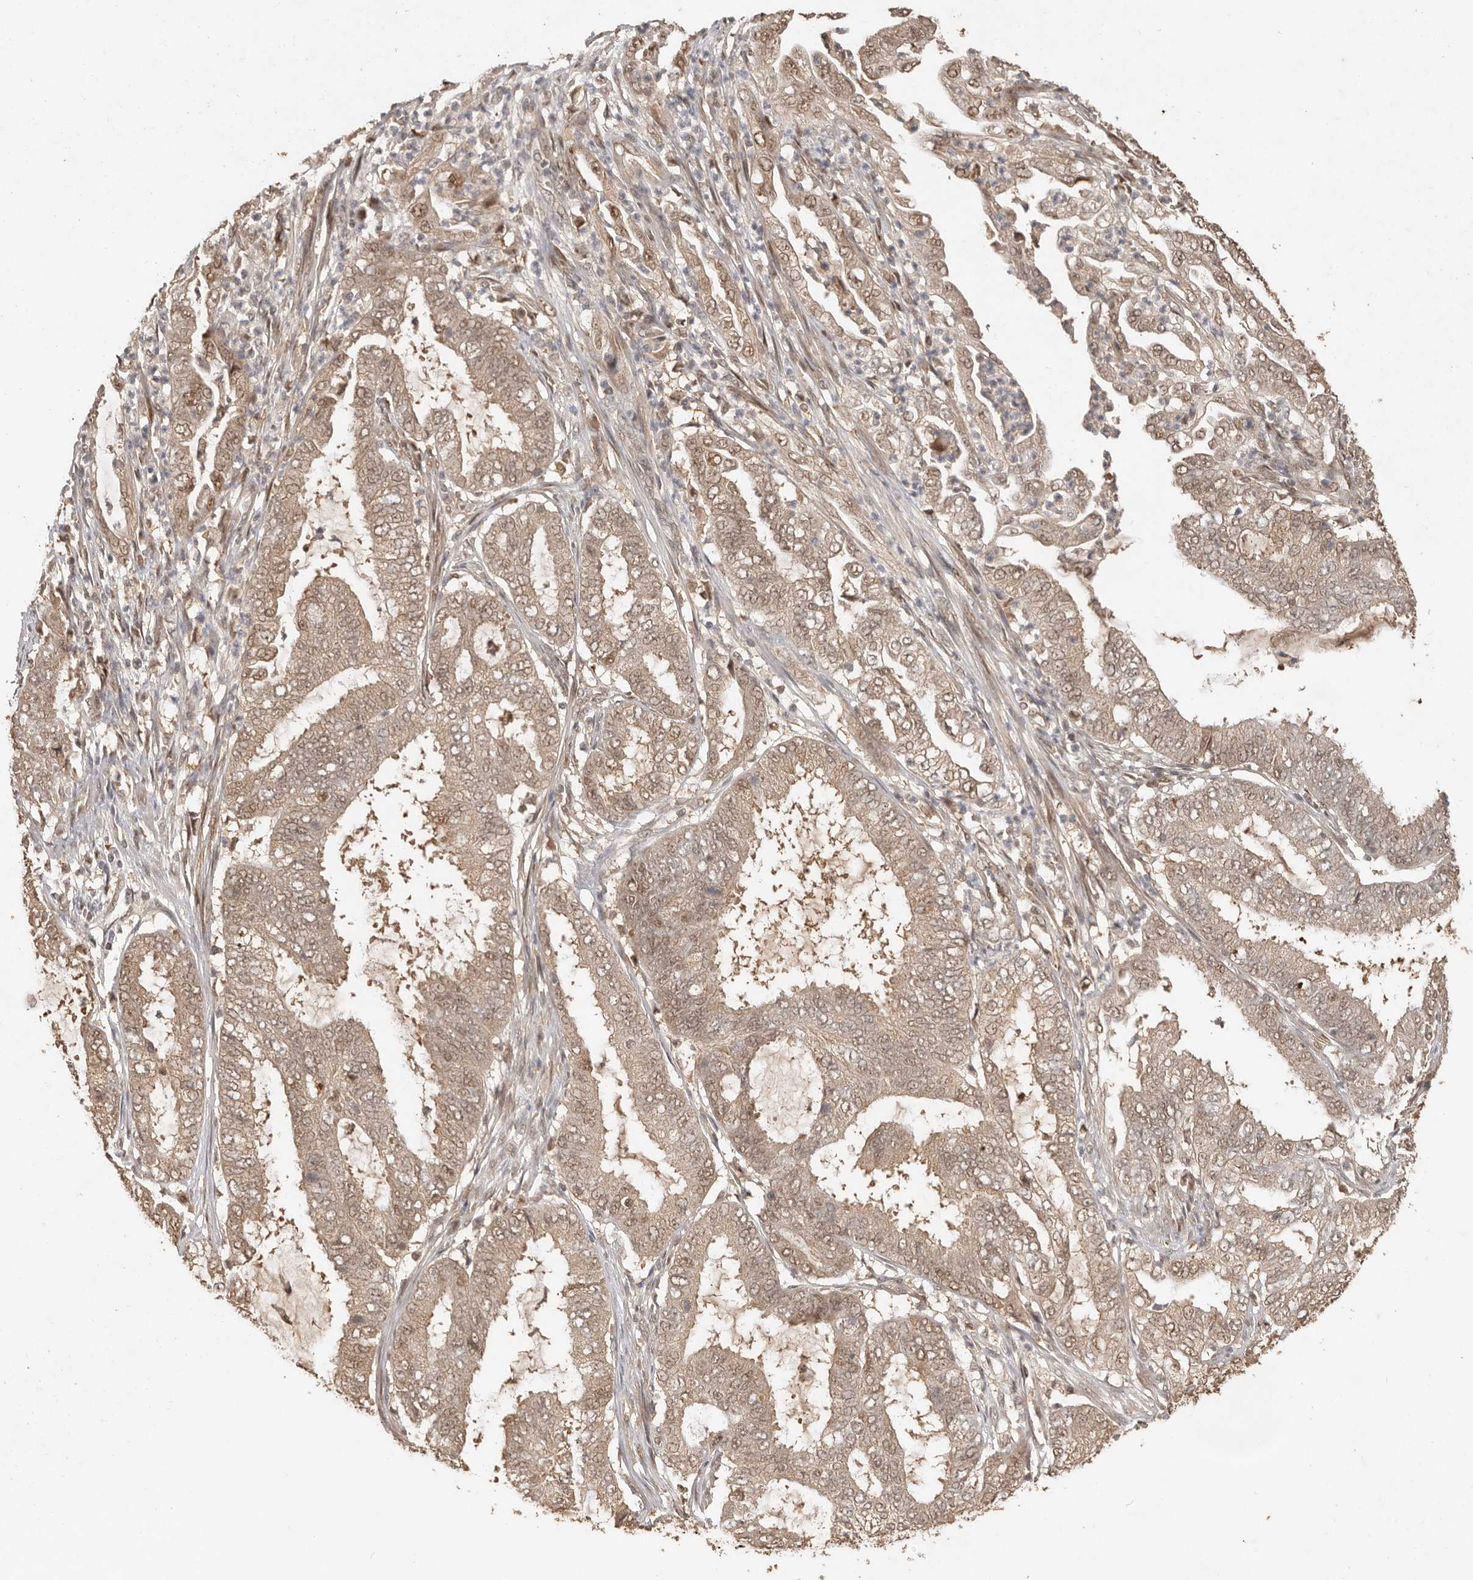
{"staining": {"intensity": "moderate", "quantity": ">75%", "location": "cytoplasmic/membranous,nuclear"}, "tissue": "endometrial cancer", "cell_type": "Tumor cells", "image_type": "cancer", "snomed": [{"axis": "morphology", "description": "Adenocarcinoma, NOS"}, {"axis": "topography", "description": "Endometrium"}], "caption": "A histopathology image showing moderate cytoplasmic/membranous and nuclear expression in approximately >75% of tumor cells in endometrial adenocarcinoma, as visualized by brown immunohistochemical staining.", "gene": "PSMA5", "patient": {"sex": "female", "age": 51}}